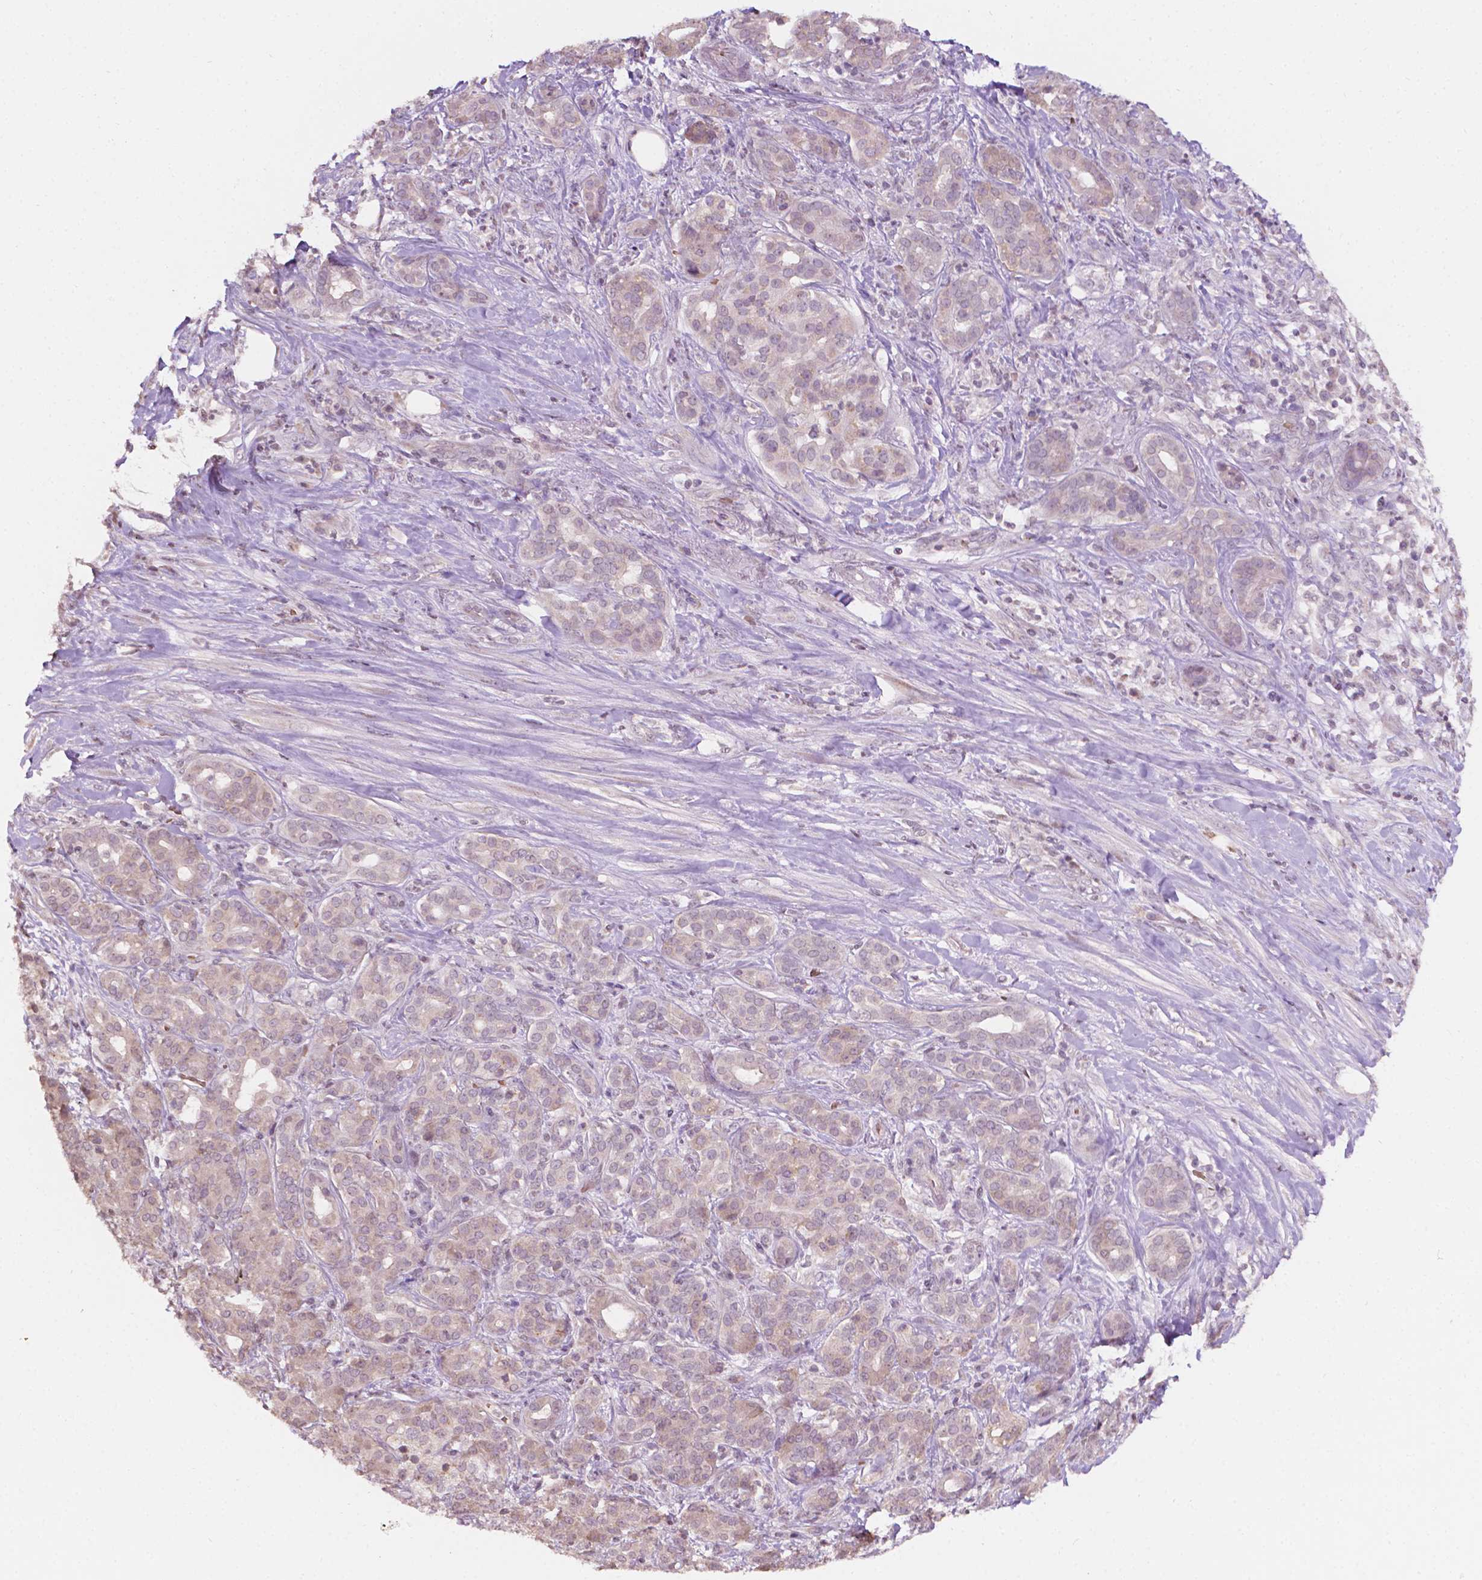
{"staining": {"intensity": "weak", "quantity": ">75%", "location": "cytoplasmic/membranous"}, "tissue": "pancreatic cancer", "cell_type": "Tumor cells", "image_type": "cancer", "snomed": [{"axis": "morphology", "description": "Normal tissue, NOS"}, {"axis": "morphology", "description": "Inflammation, NOS"}, {"axis": "morphology", "description": "Adenocarcinoma, NOS"}, {"axis": "topography", "description": "Pancreas"}], "caption": "Pancreatic adenocarcinoma tissue reveals weak cytoplasmic/membranous staining in about >75% of tumor cells, visualized by immunohistochemistry. Immunohistochemistry (ihc) stains the protein of interest in brown and the nuclei are stained blue.", "gene": "NOS1AP", "patient": {"sex": "male", "age": 57}}